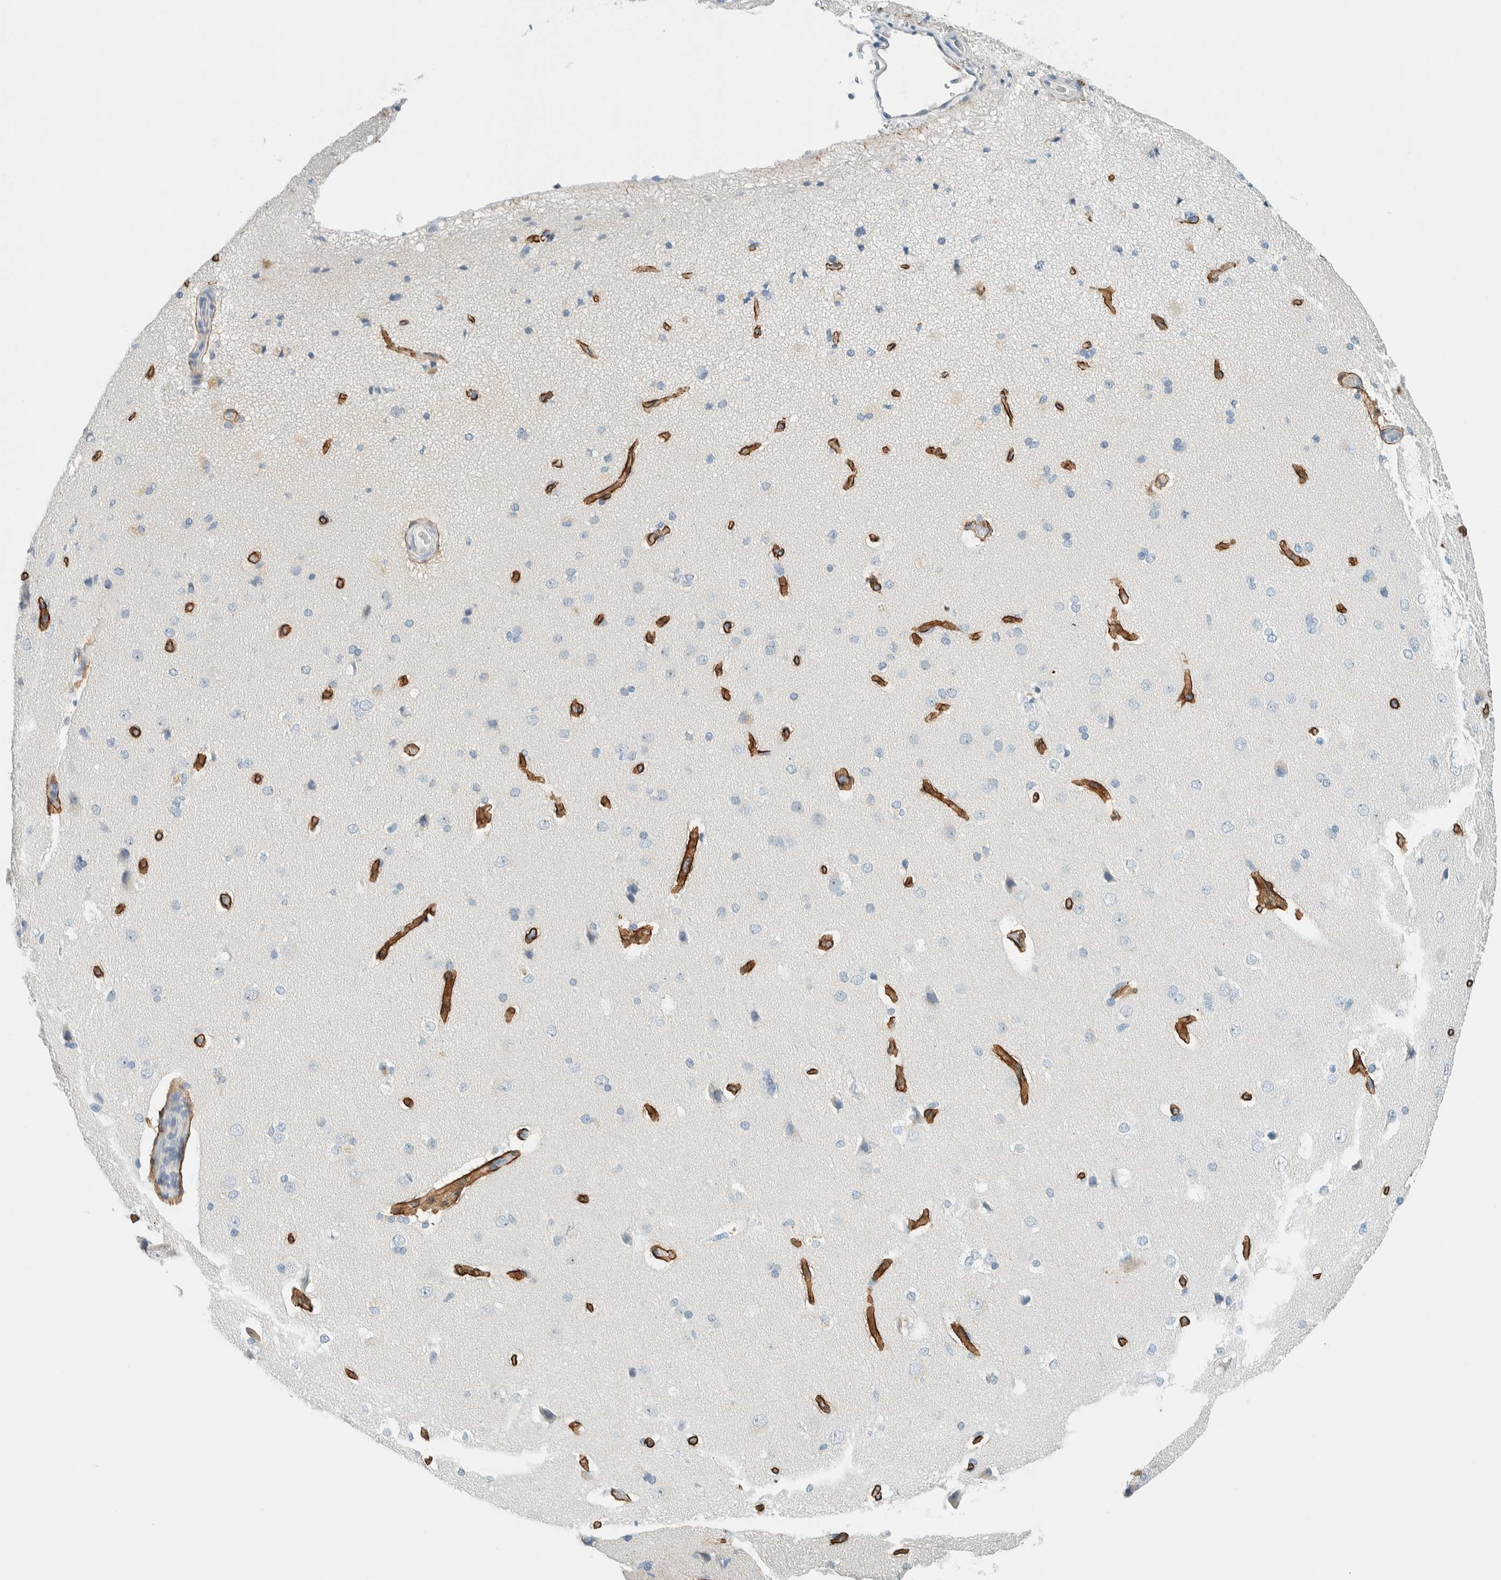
{"staining": {"intensity": "strong", "quantity": ">75%", "location": "cytoplasmic/membranous"}, "tissue": "cerebral cortex", "cell_type": "Endothelial cells", "image_type": "normal", "snomed": [{"axis": "morphology", "description": "Normal tissue, NOS"}, {"axis": "topography", "description": "Cerebral cortex"}], "caption": "IHC photomicrograph of normal cerebral cortex: cerebral cortex stained using IHC displays high levels of strong protein expression localized specifically in the cytoplasmic/membranous of endothelial cells, appearing as a cytoplasmic/membranous brown color.", "gene": "SLFN12", "patient": {"sex": "male", "age": 62}}